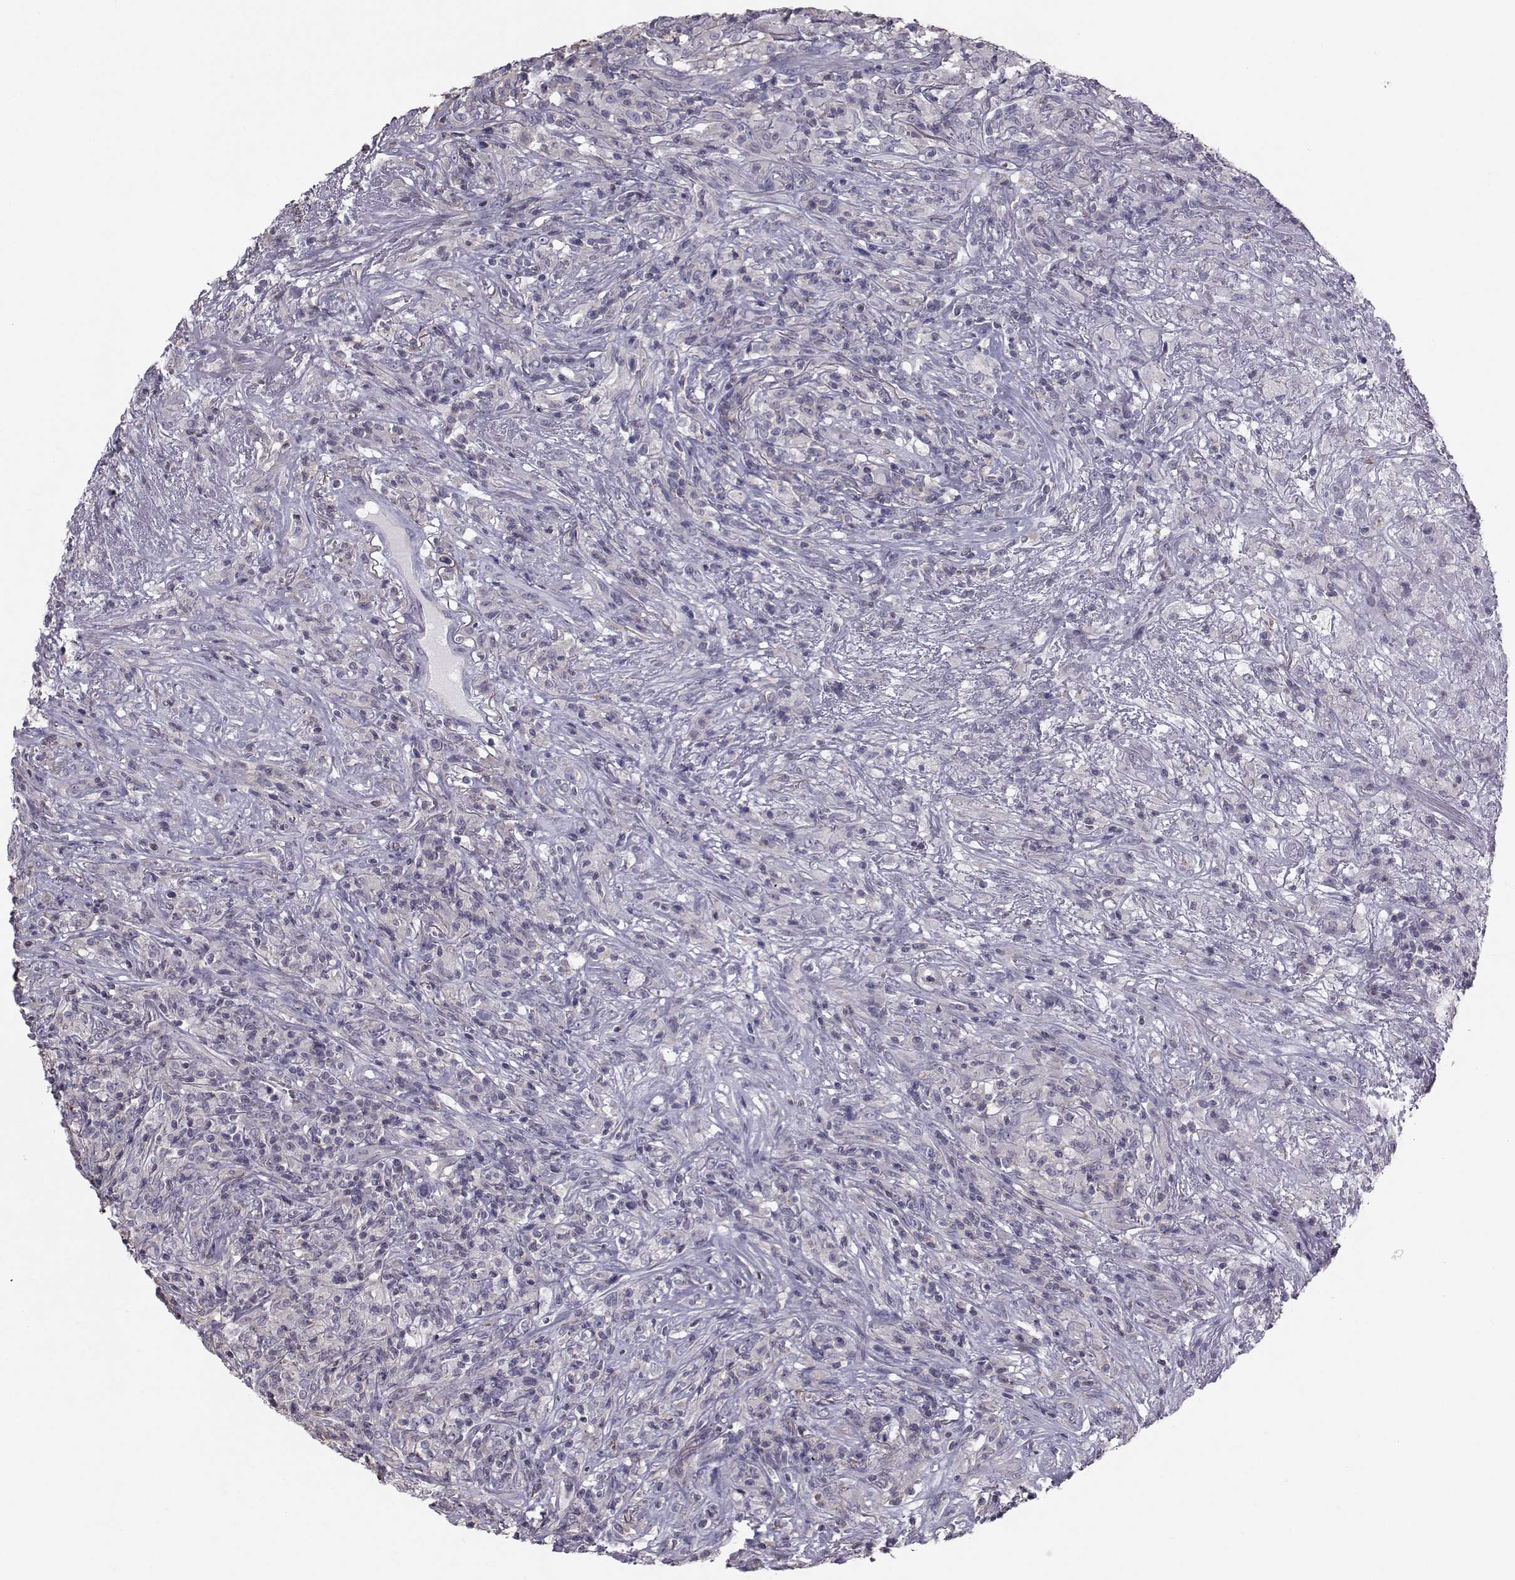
{"staining": {"intensity": "negative", "quantity": "none", "location": "none"}, "tissue": "lymphoma", "cell_type": "Tumor cells", "image_type": "cancer", "snomed": [{"axis": "morphology", "description": "Malignant lymphoma, non-Hodgkin's type, High grade"}, {"axis": "topography", "description": "Lung"}], "caption": "The micrograph displays no significant staining in tumor cells of lymphoma.", "gene": "GARIN3", "patient": {"sex": "male", "age": 79}}